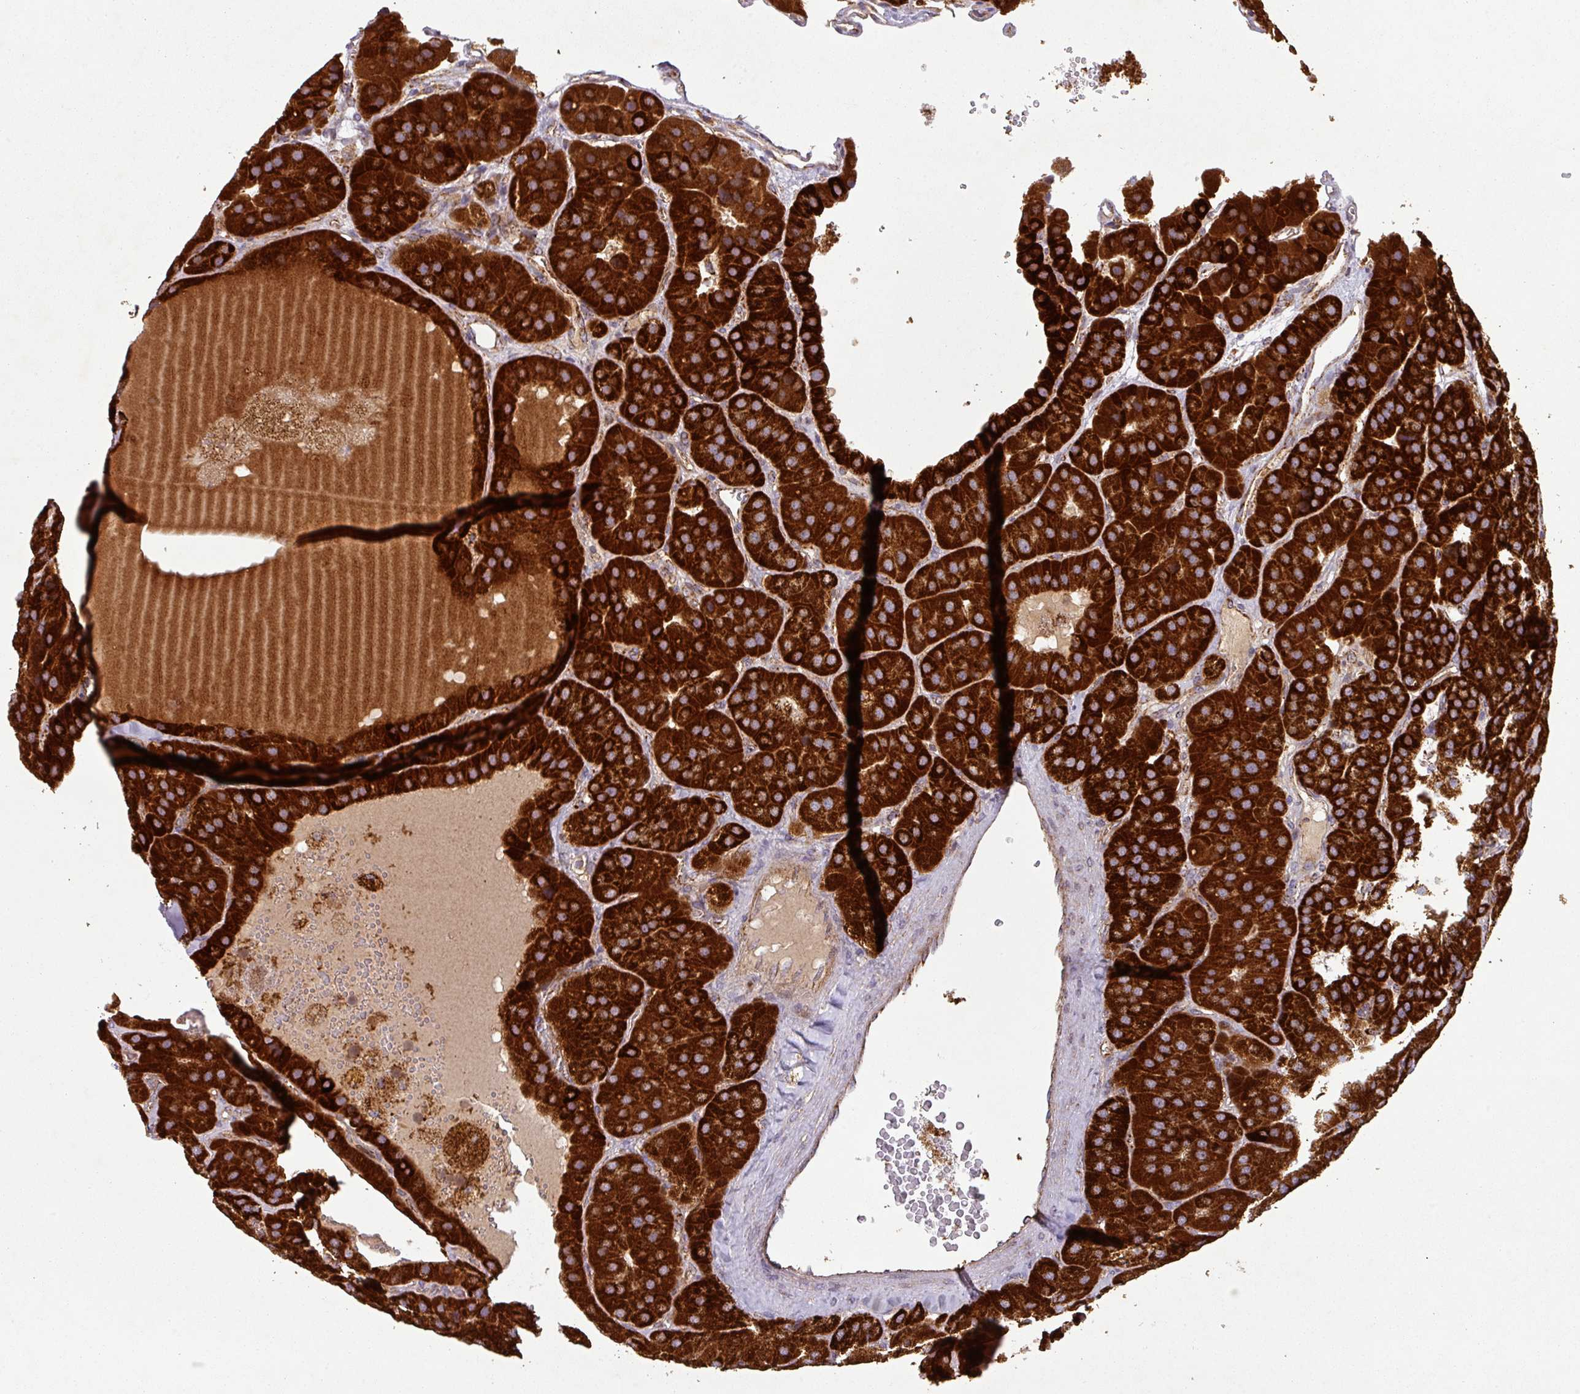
{"staining": {"intensity": "strong", "quantity": ">75%", "location": "cytoplasmic/membranous"}, "tissue": "parathyroid gland", "cell_type": "Glandular cells", "image_type": "normal", "snomed": [{"axis": "morphology", "description": "Normal tissue, NOS"}, {"axis": "morphology", "description": "Adenoma, NOS"}, {"axis": "topography", "description": "Parathyroid gland"}], "caption": "DAB (3,3'-diaminobenzidine) immunohistochemical staining of normal human parathyroid gland reveals strong cytoplasmic/membranous protein positivity in about >75% of glandular cells.", "gene": "GPD2", "patient": {"sex": "female", "age": 86}}